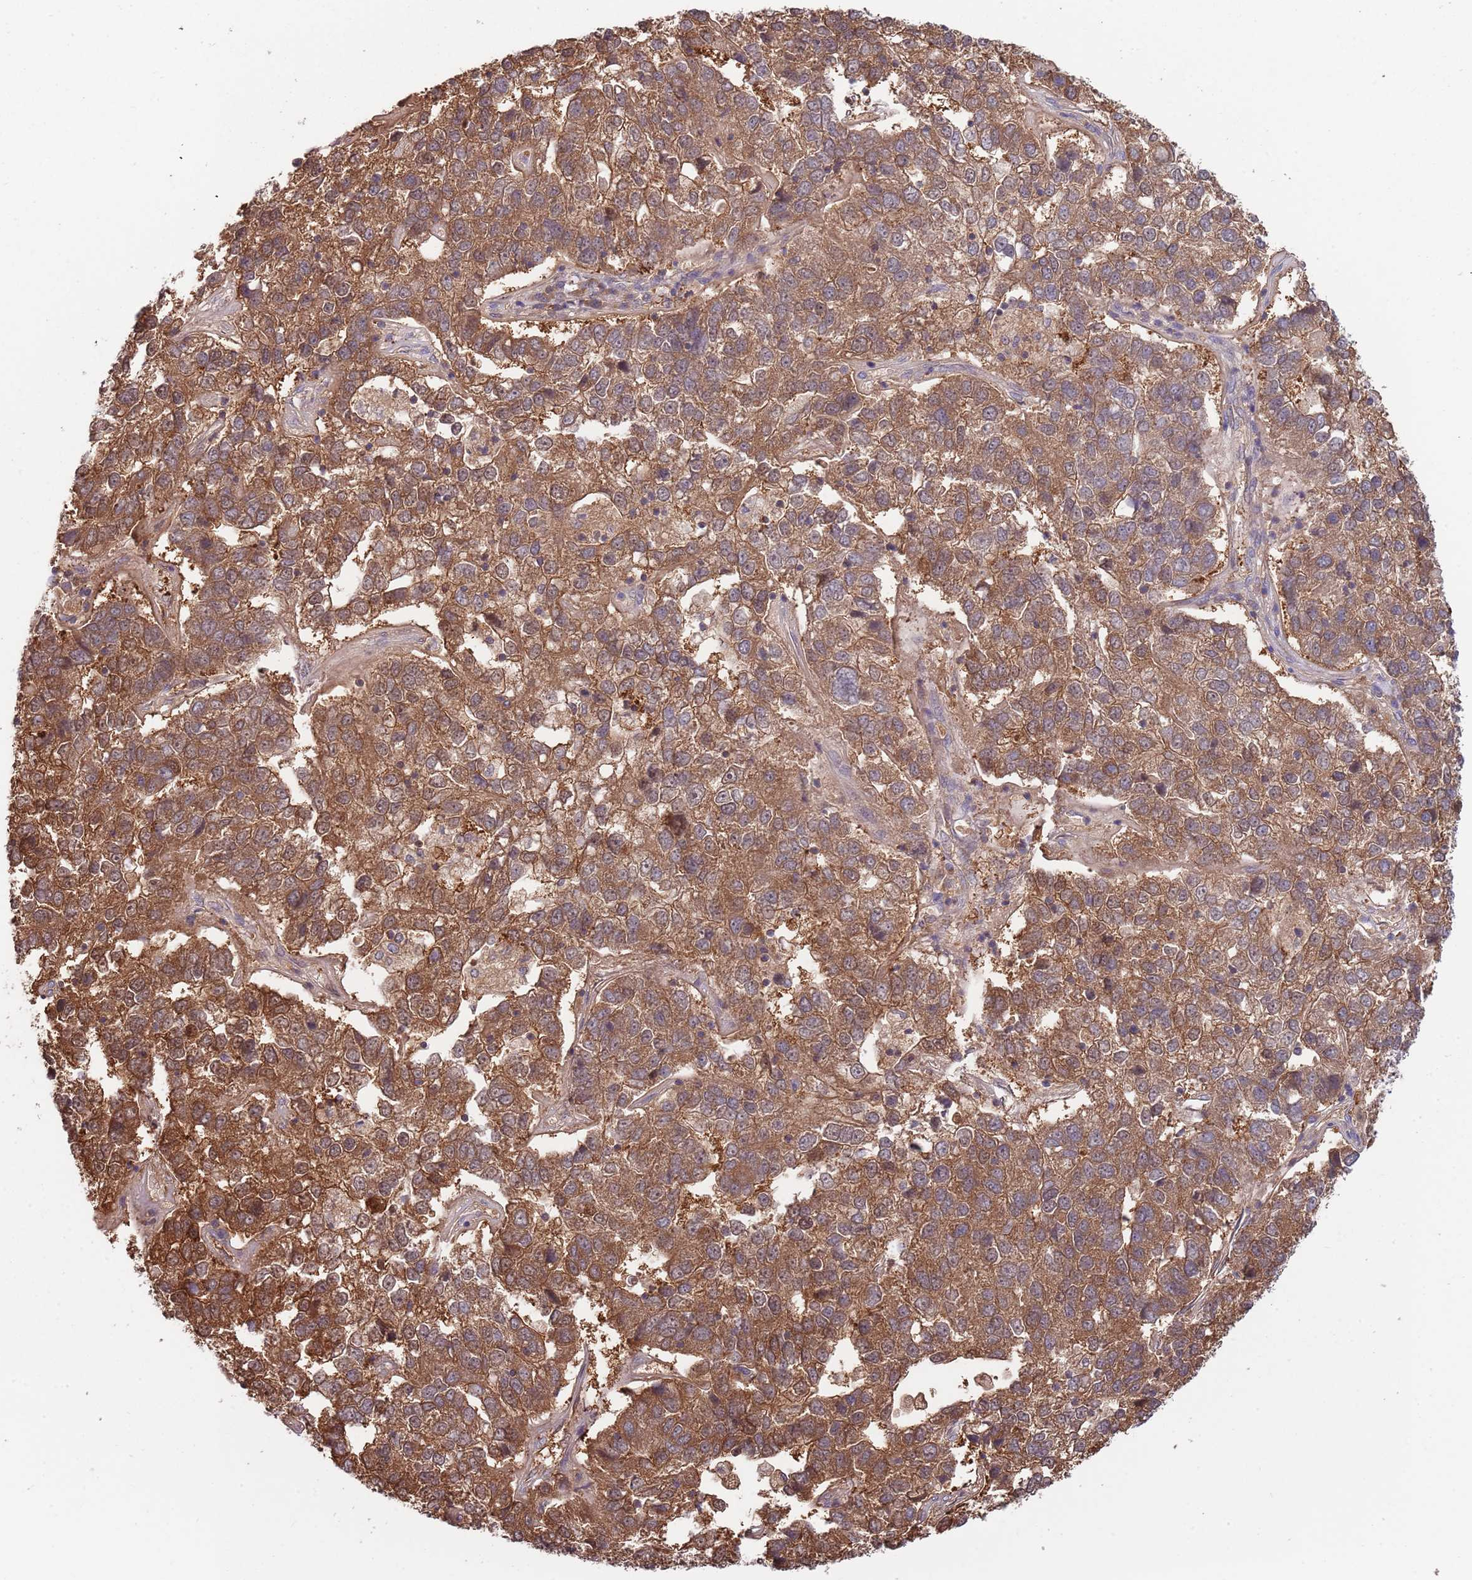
{"staining": {"intensity": "moderate", "quantity": ">75%", "location": "cytoplasmic/membranous"}, "tissue": "pancreatic cancer", "cell_type": "Tumor cells", "image_type": "cancer", "snomed": [{"axis": "morphology", "description": "Adenocarcinoma, NOS"}, {"axis": "topography", "description": "Pancreas"}], "caption": "Human adenocarcinoma (pancreatic) stained for a protein (brown) exhibits moderate cytoplasmic/membranous positive positivity in about >75% of tumor cells.", "gene": "GSDMD", "patient": {"sex": "female", "age": 61}}